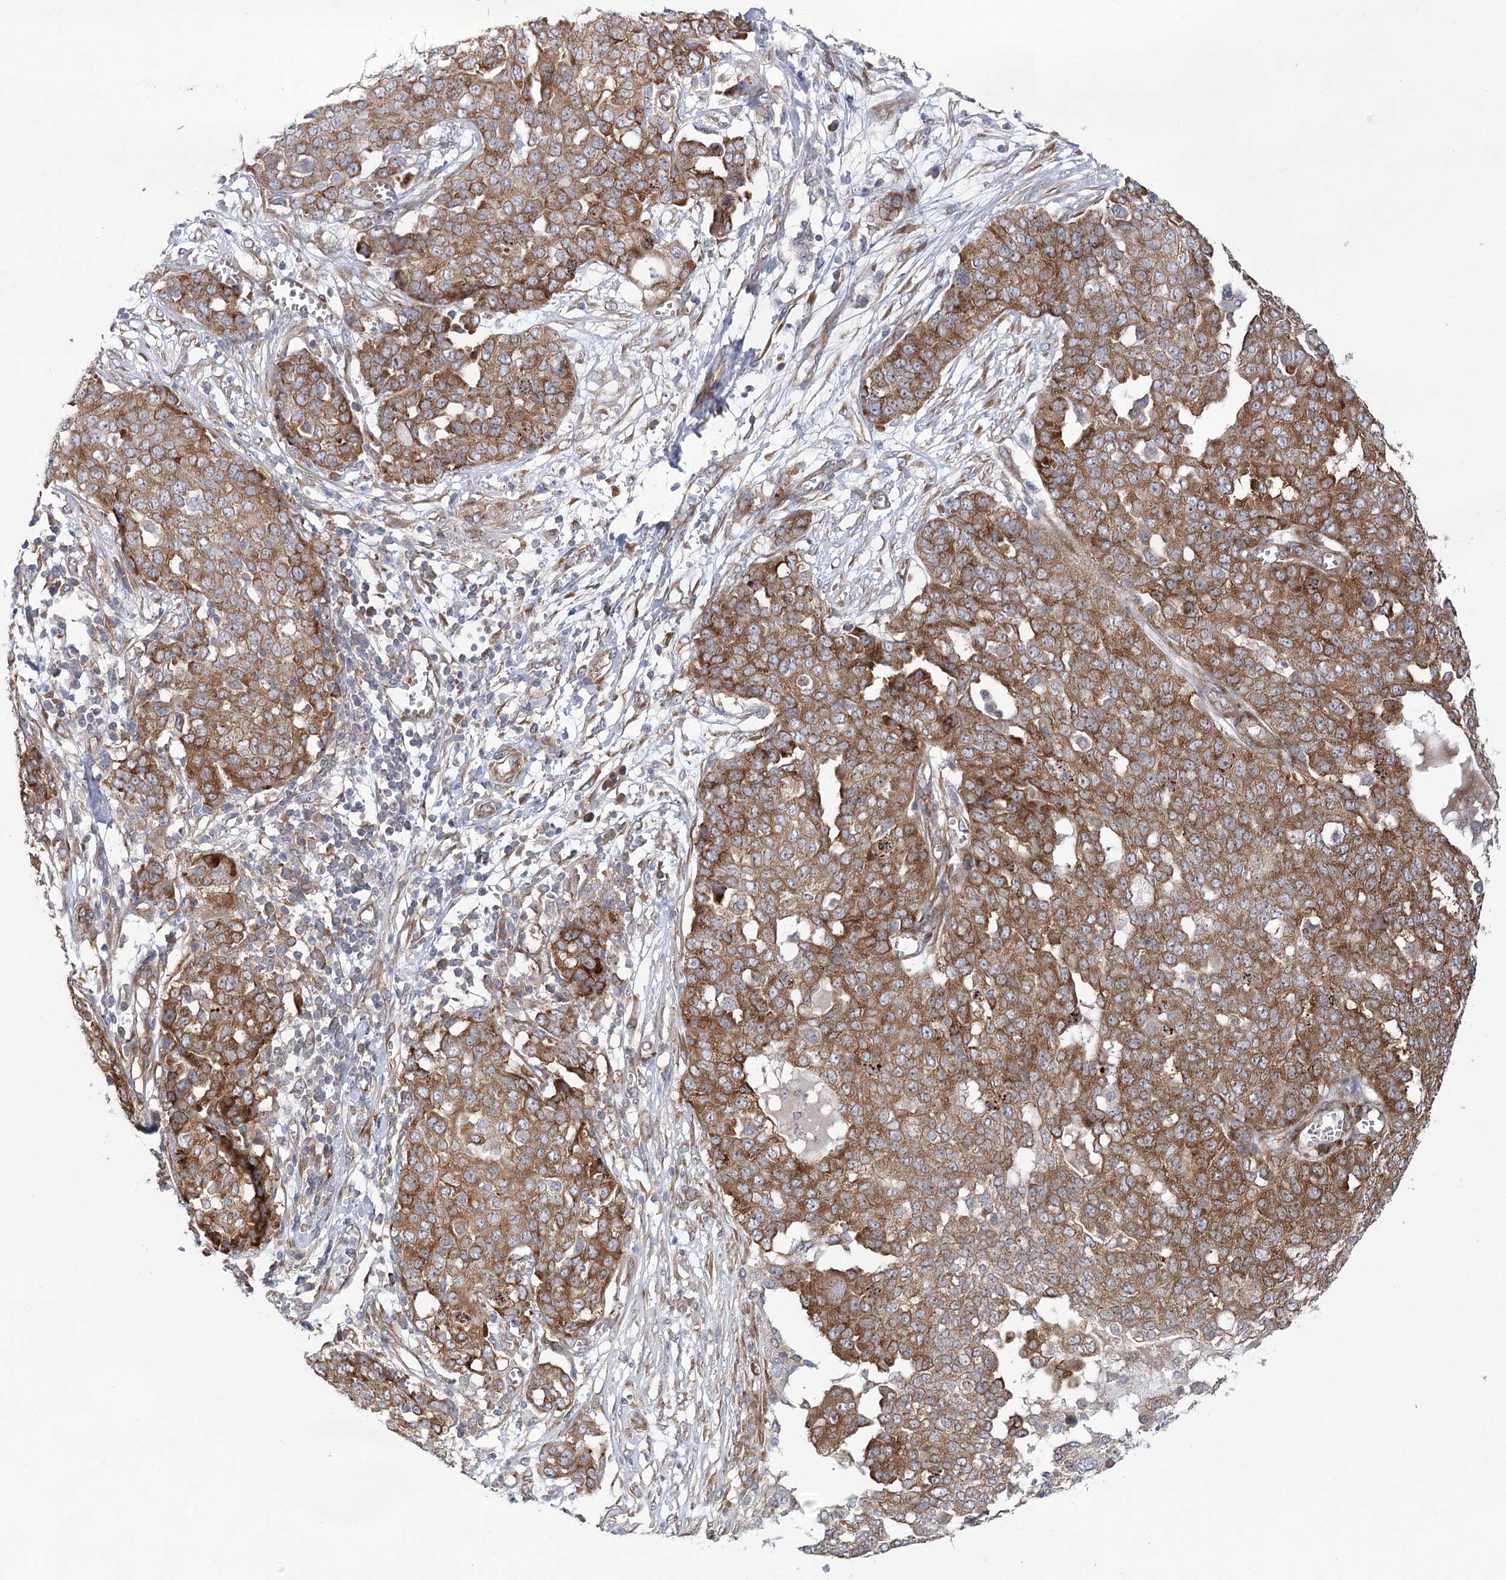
{"staining": {"intensity": "strong", "quantity": ">75%", "location": "cytoplasmic/membranous"}, "tissue": "ovarian cancer", "cell_type": "Tumor cells", "image_type": "cancer", "snomed": [{"axis": "morphology", "description": "Cystadenocarcinoma, serous, NOS"}, {"axis": "topography", "description": "Soft tissue"}, {"axis": "topography", "description": "Ovary"}], "caption": "About >75% of tumor cells in serous cystadenocarcinoma (ovarian) reveal strong cytoplasmic/membranous protein expression as visualized by brown immunohistochemical staining.", "gene": "VWA2", "patient": {"sex": "female", "age": 57}}